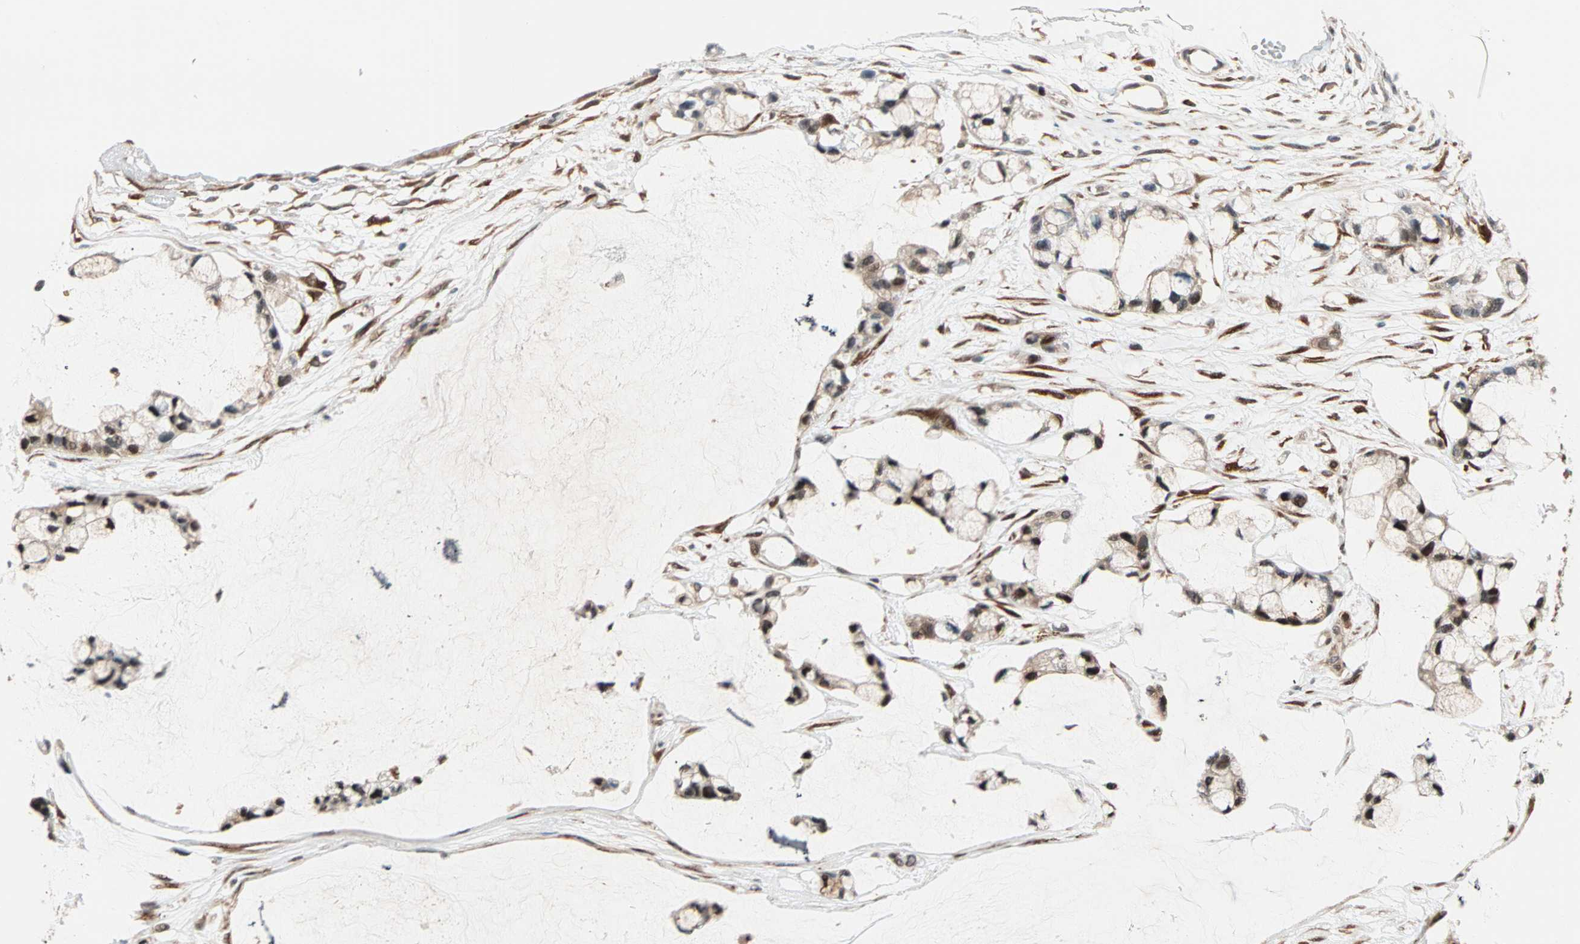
{"staining": {"intensity": "moderate", "quantity": ">75%", "location": "cytoplasmic/membranous,nuclear"}, "tissue": "ovarian cancer", "cell_type": "Tumor cells", "image_type": "cancer", "snomed": [{"axis": "morphology", "description": "Cystadenocarcinoma, mucinous, NOS"}, {"axis": "topography", "description": "Ovary"}], "caption": "A brown stain shows moderate cytoplasmic/membranous and nuclear positivity of a protein in human mucinous cystadenocarcinoma (ovarian) tumor cells.", "gene": "HECW1", "patient": {"sex": "female", "age": 39}}